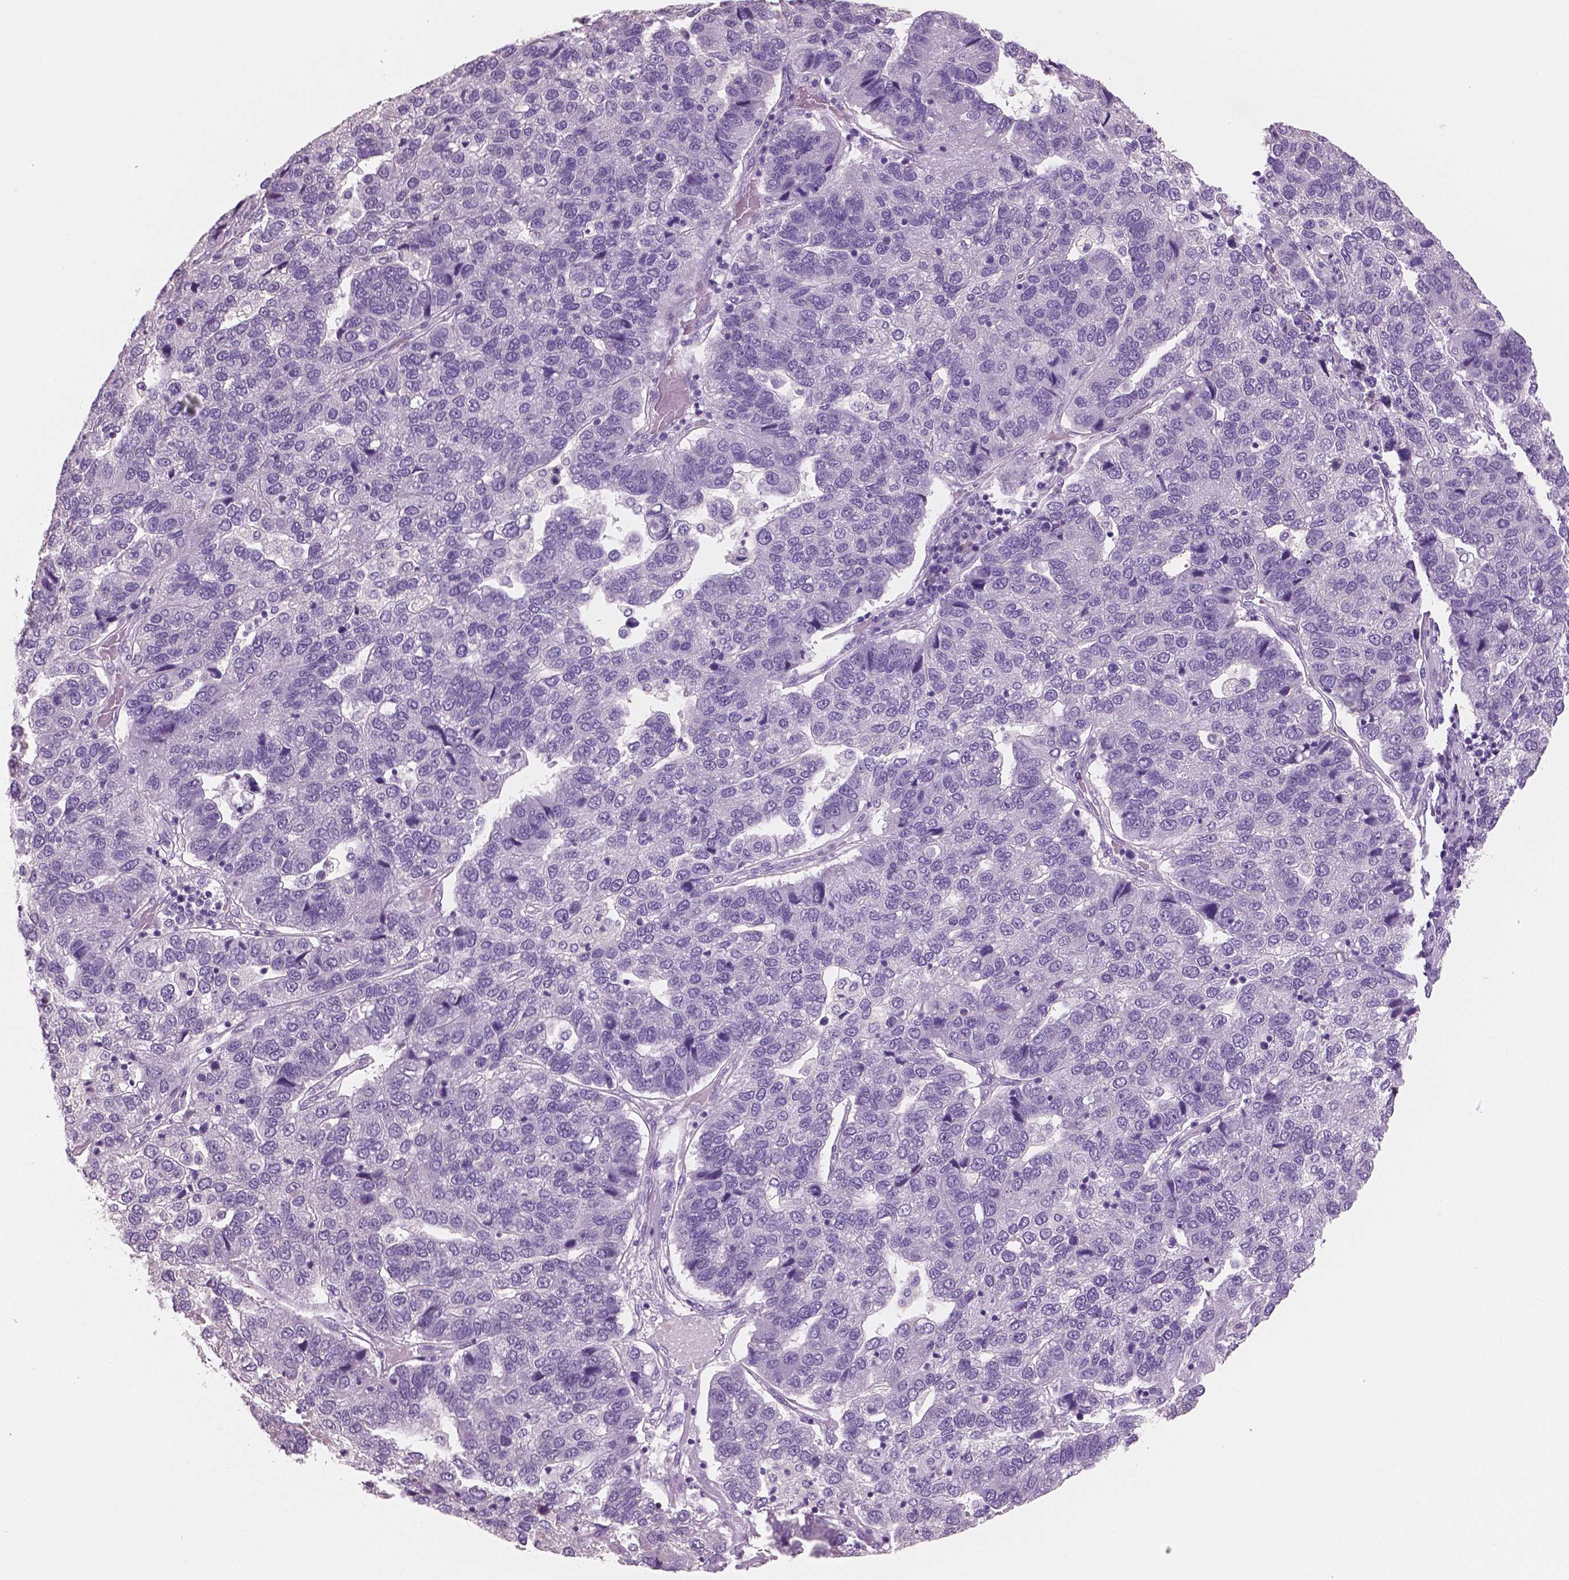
{"staining": {"intensity": "negative", "quantity": "none", "location": "none"}, "tissue": "pancreatic cancer", "cell_type": "Tumor cells", "image_type": "cancer", "snomed": [{"axis": "morphology", "description": "Adenocarcinoma, NOS"}, {"axis": "topography", "description": "Pancreas"}], "caption": "Immunohistochemistry (IHC) image of human pancreatic cancer (adenocarcinoma) stained for a protein (brown), which reveals no positivity in tumor cells.", "gene": "NECAB2", "patient": {"sex": "female", "age": 61}}